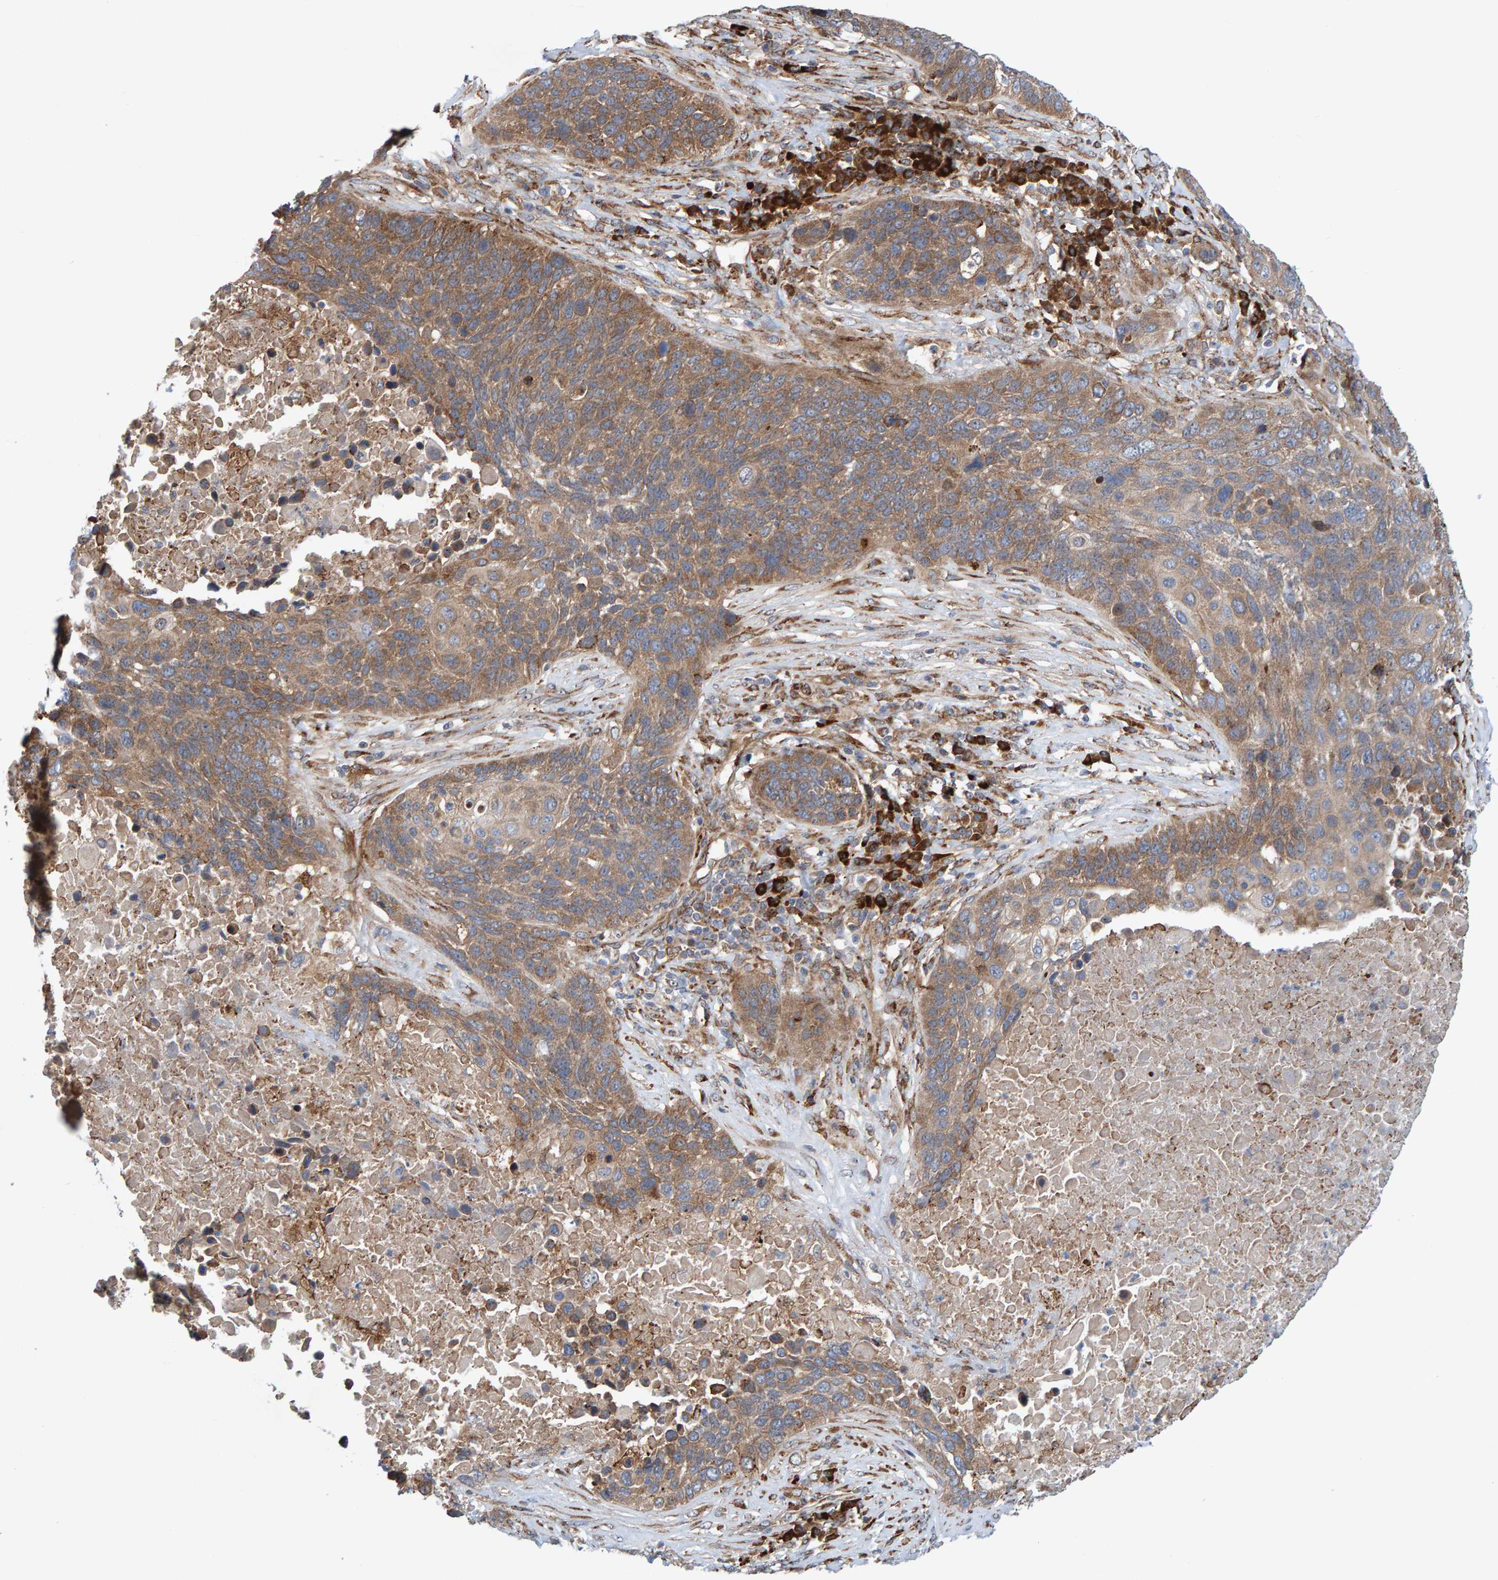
{"staining": {"intensity": "weak", "quantity": ">75%", "location": "cytoplasmic/membranous"}, "tissue": "lung cancer", "cell_type": "Tumor cells", "image_type": "cancer", "snomed": [{"axis": "morphology", "description": "Squamous cell carcinoma, NOS"}, {"axis": "topography", "description": "Lung"}], "caption": "Squamous cell carcinoma (lung) stained with a brown dye demonstrates weak cytoplasmic/membranous positive positivity in approximately >75% of tumor cells.", "gene": "KIAA0753", "patient": {"sex": "male", "age": 66}}